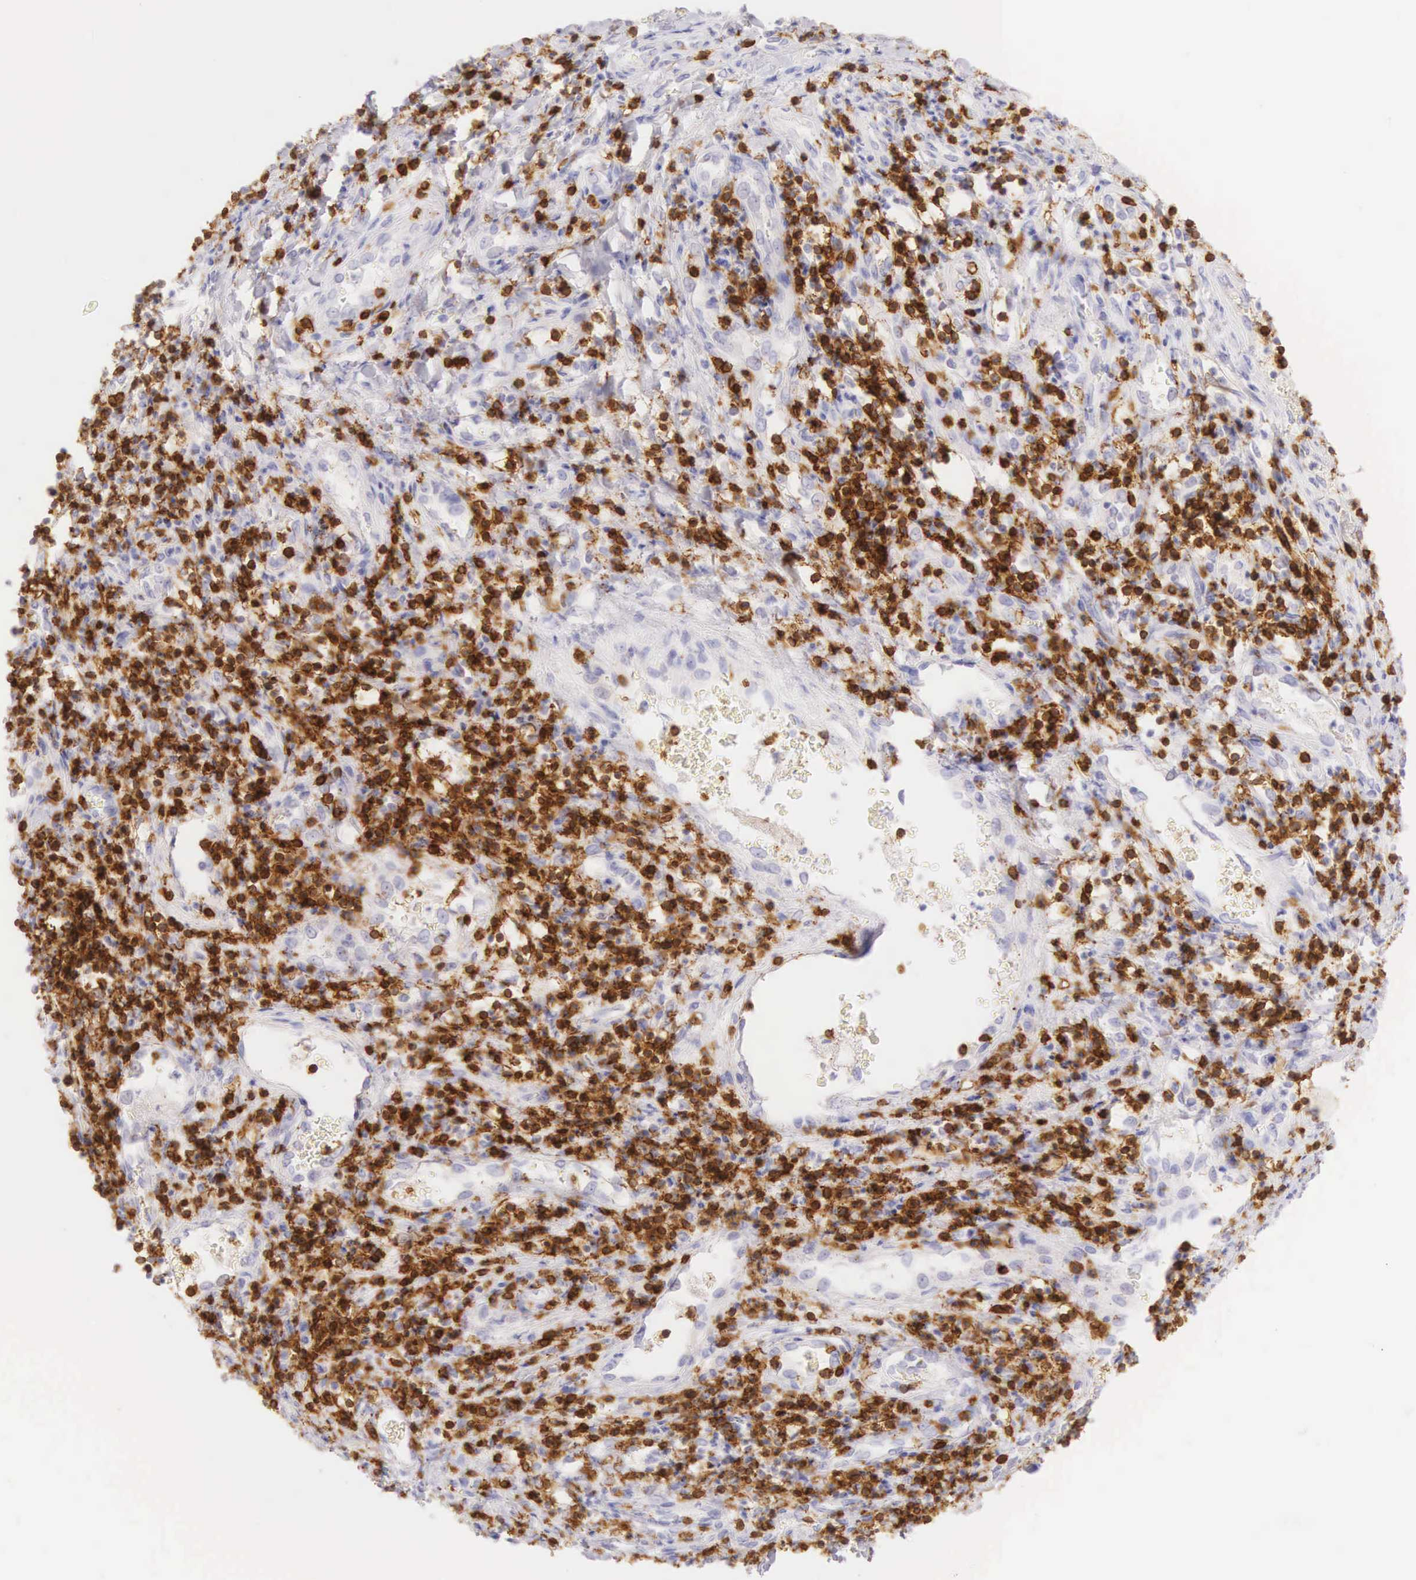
{"staining": {"intensity": "negative", "quantity": "none", "location": "none"}, "tissue": "liver cancer", "cell_type": "Tumor cells", "image_type": "cancer", "snomed": [{"axis": "morphology", "description": "Carcinoma, Hepatocellular, NOS"}, {"axis": "topography", "description": "Liver"}], "caption": "IHC photomicrograph of liver cancer (hepatocellular carcinoma) stained for a protein (brown), which displays no expression in tumor cells.", "gene": "CD3E", "patient": {"sex": "male", "age": 24}}